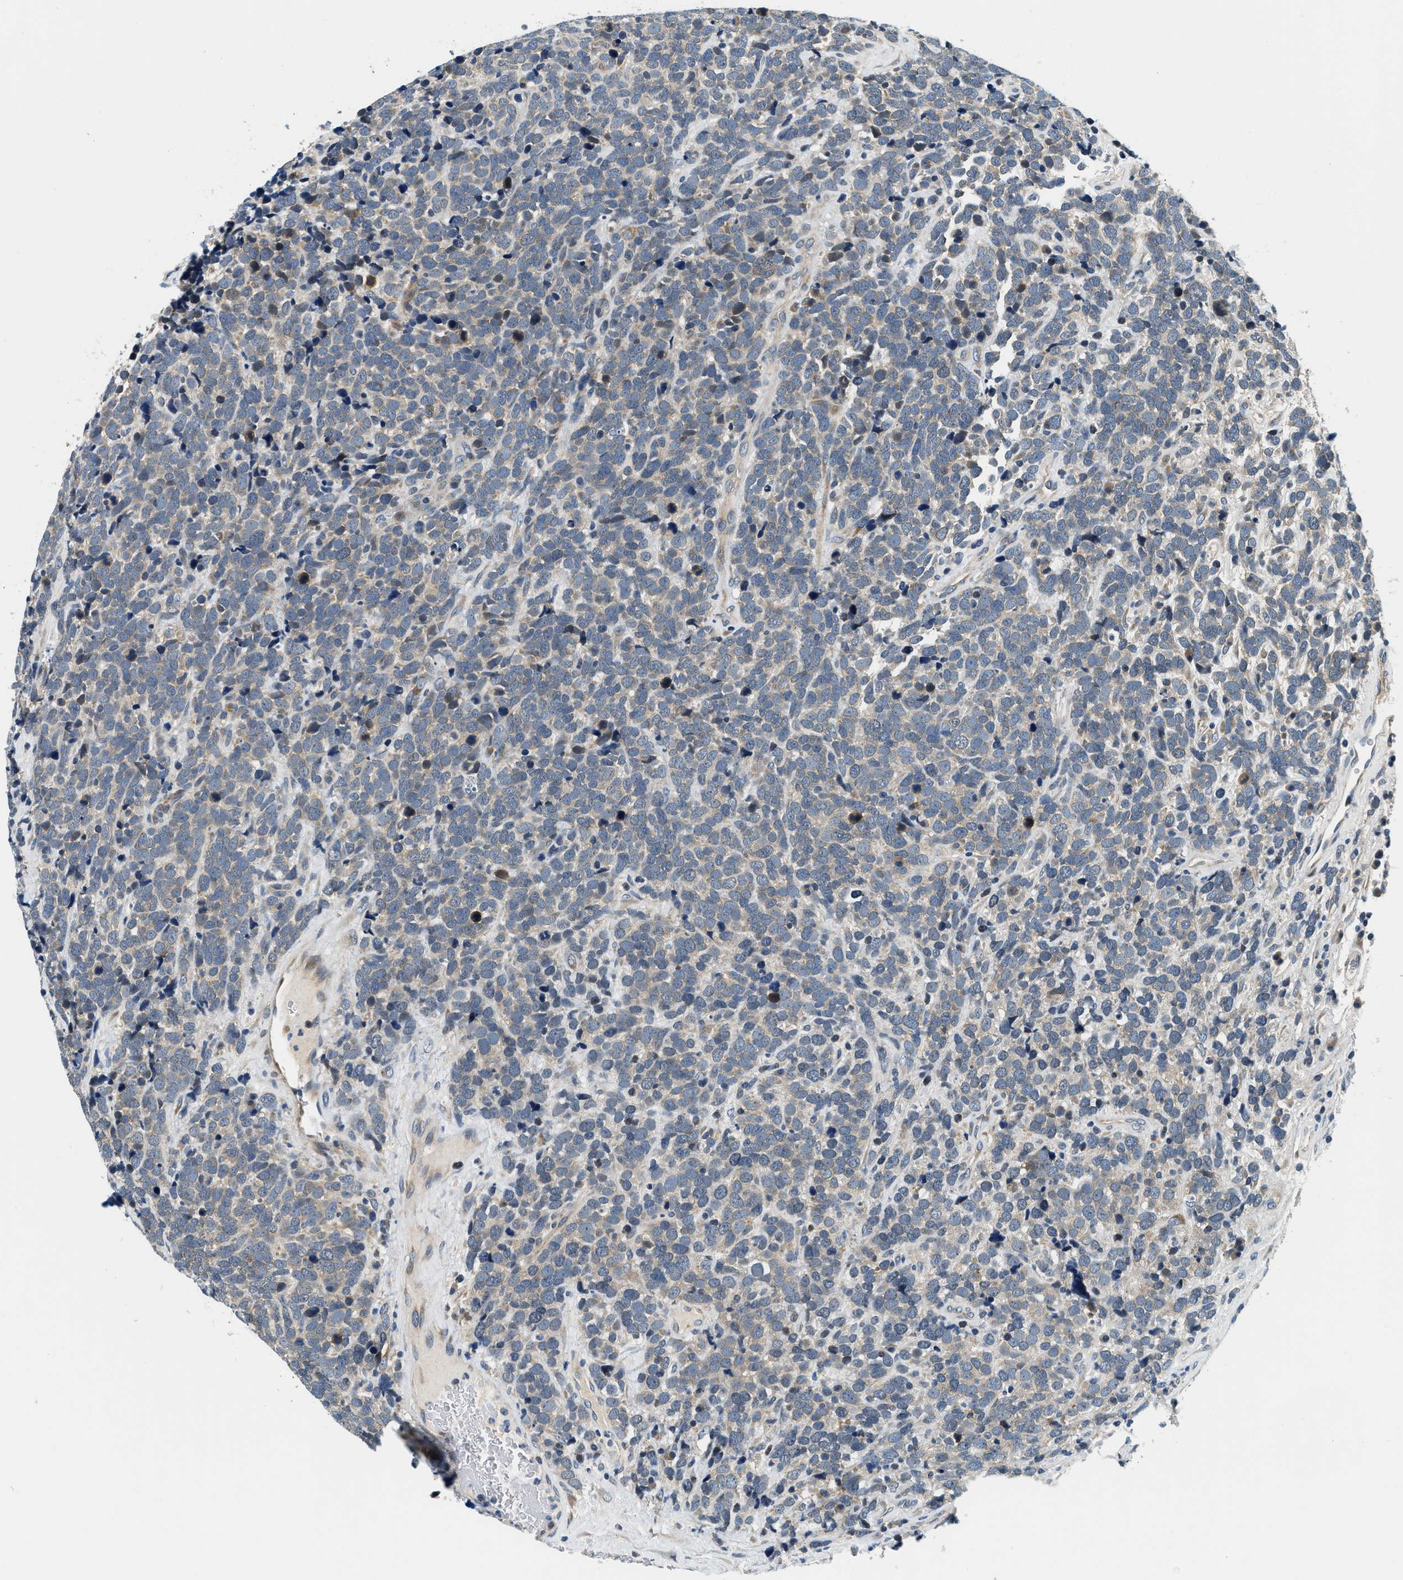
{"staining": {"intensity": "negative", "quantity": "none", "location": "none"}, "tissue": "urothelial cancer", "cell_type": "Tumor cells", "image_type": "cancer", "snomed": [{"axis": "morphology", "description": "Urothelial carcinoma, High grade"}, {"axis": "topography", "description": "Urinary bladder"}], "caption": "DAB (3,3'-diaminobenzidine) immunohistochemical staining of human urothelial carcinoma (high-grade) exhibits no significant staining in tumor cells. (DAB immunohistochemistry with hematoxylin counter stain).", "gene": "YAE1", "patient": {"sex": "female", "age": 82}}